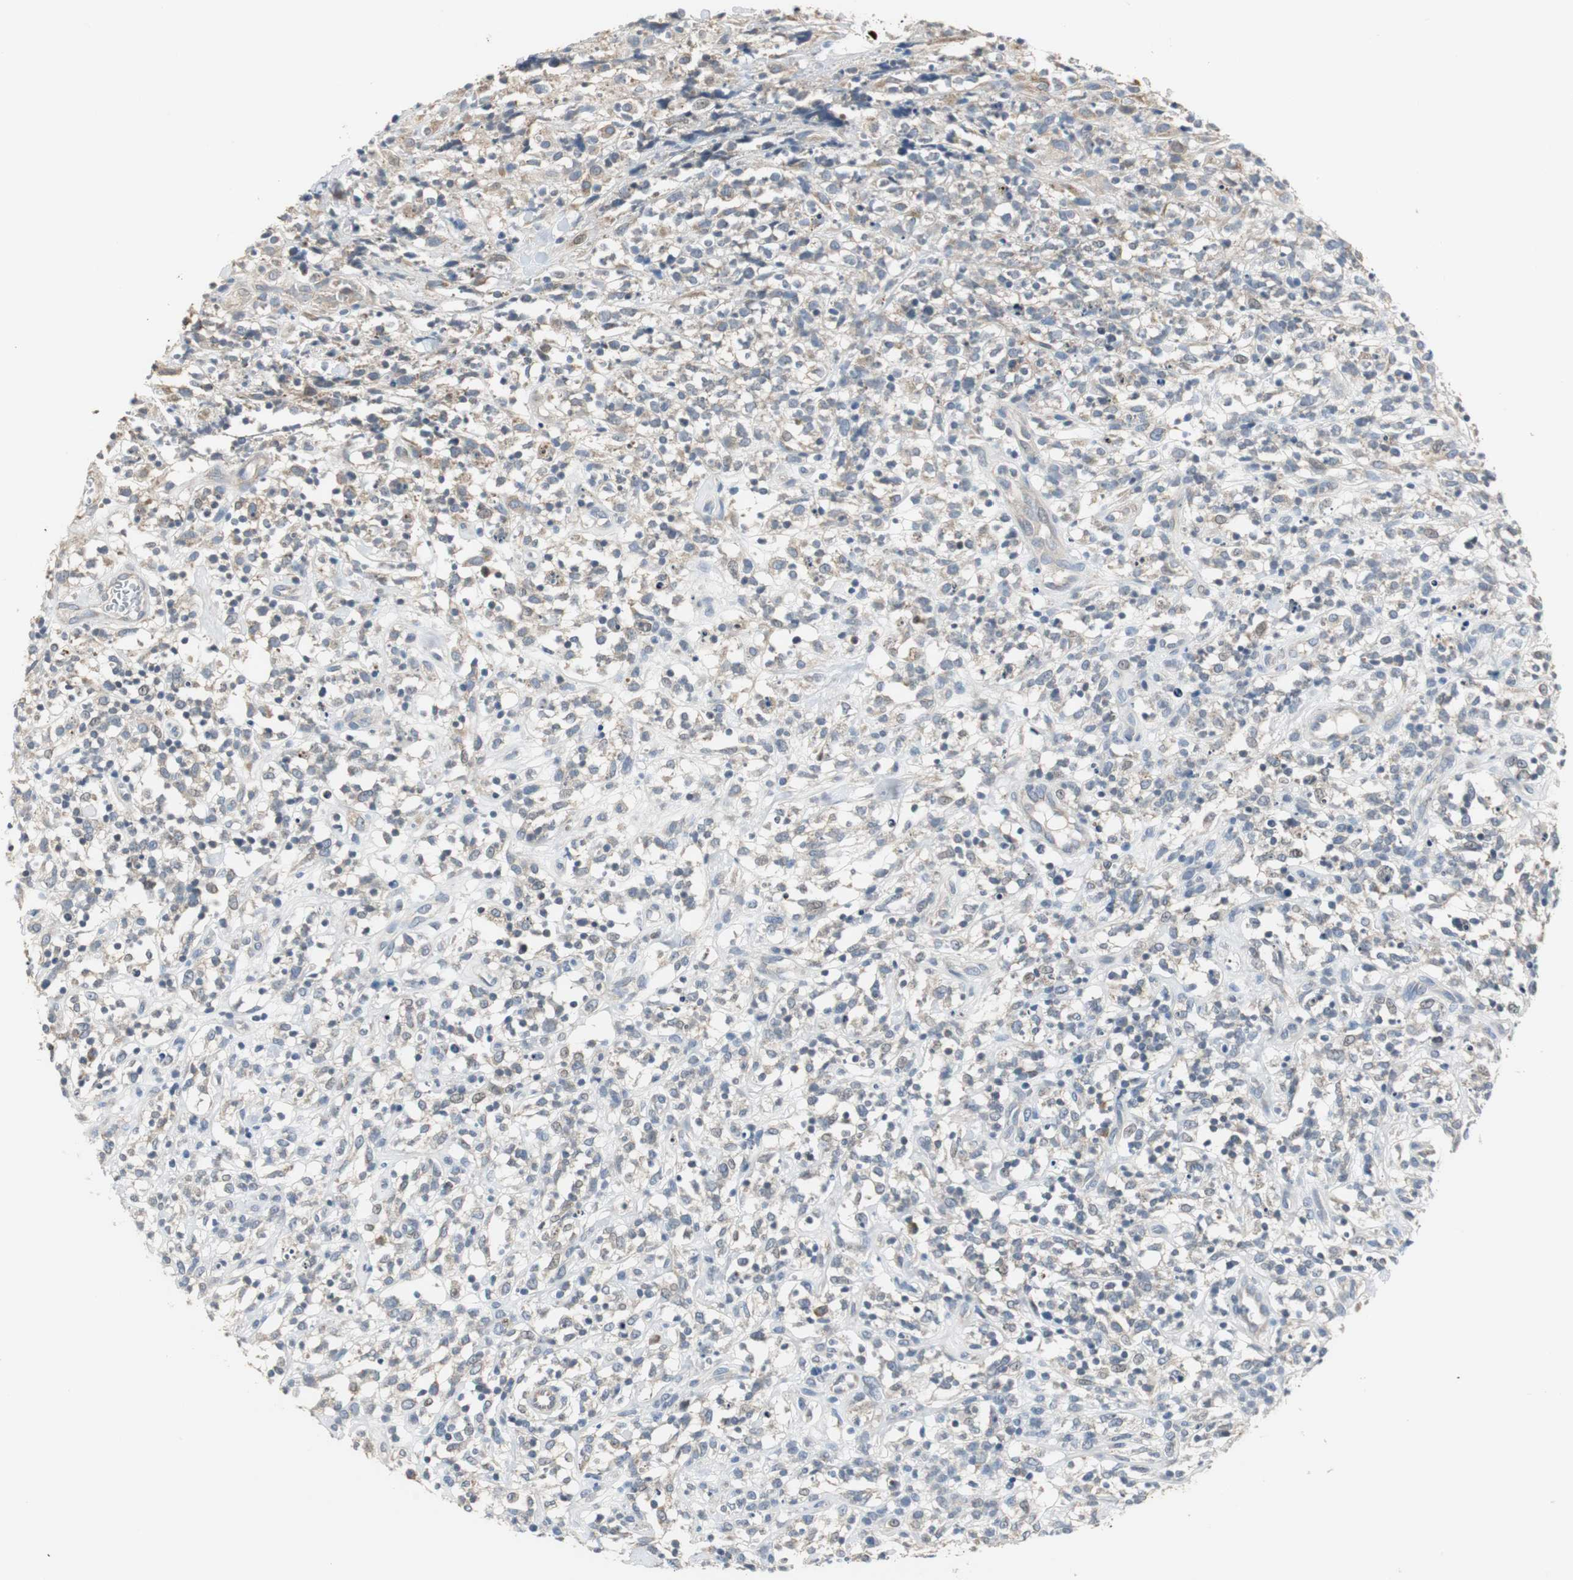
{"staining": {"intensity": "negative", "quantity": "none", "location": "none"}, "tissue": "lymphoma", "cell_type": "Tumor cells", "image_type": "cancer", "snomed": [{"axis": "morphology", "description": "Malignant lymphoma, non-Hodgkin's type, High grade"}, {"axis": "topography", "description": "Lymph node"}], "caption": "Human malignant lymphoma, non-Hodgkin's type (high-grade) stained for a protein using immunohistochemistry reveals no positivity in tumor cells.", "gene": "MYT1", "patient": {"sex": "female", "age": 73}}